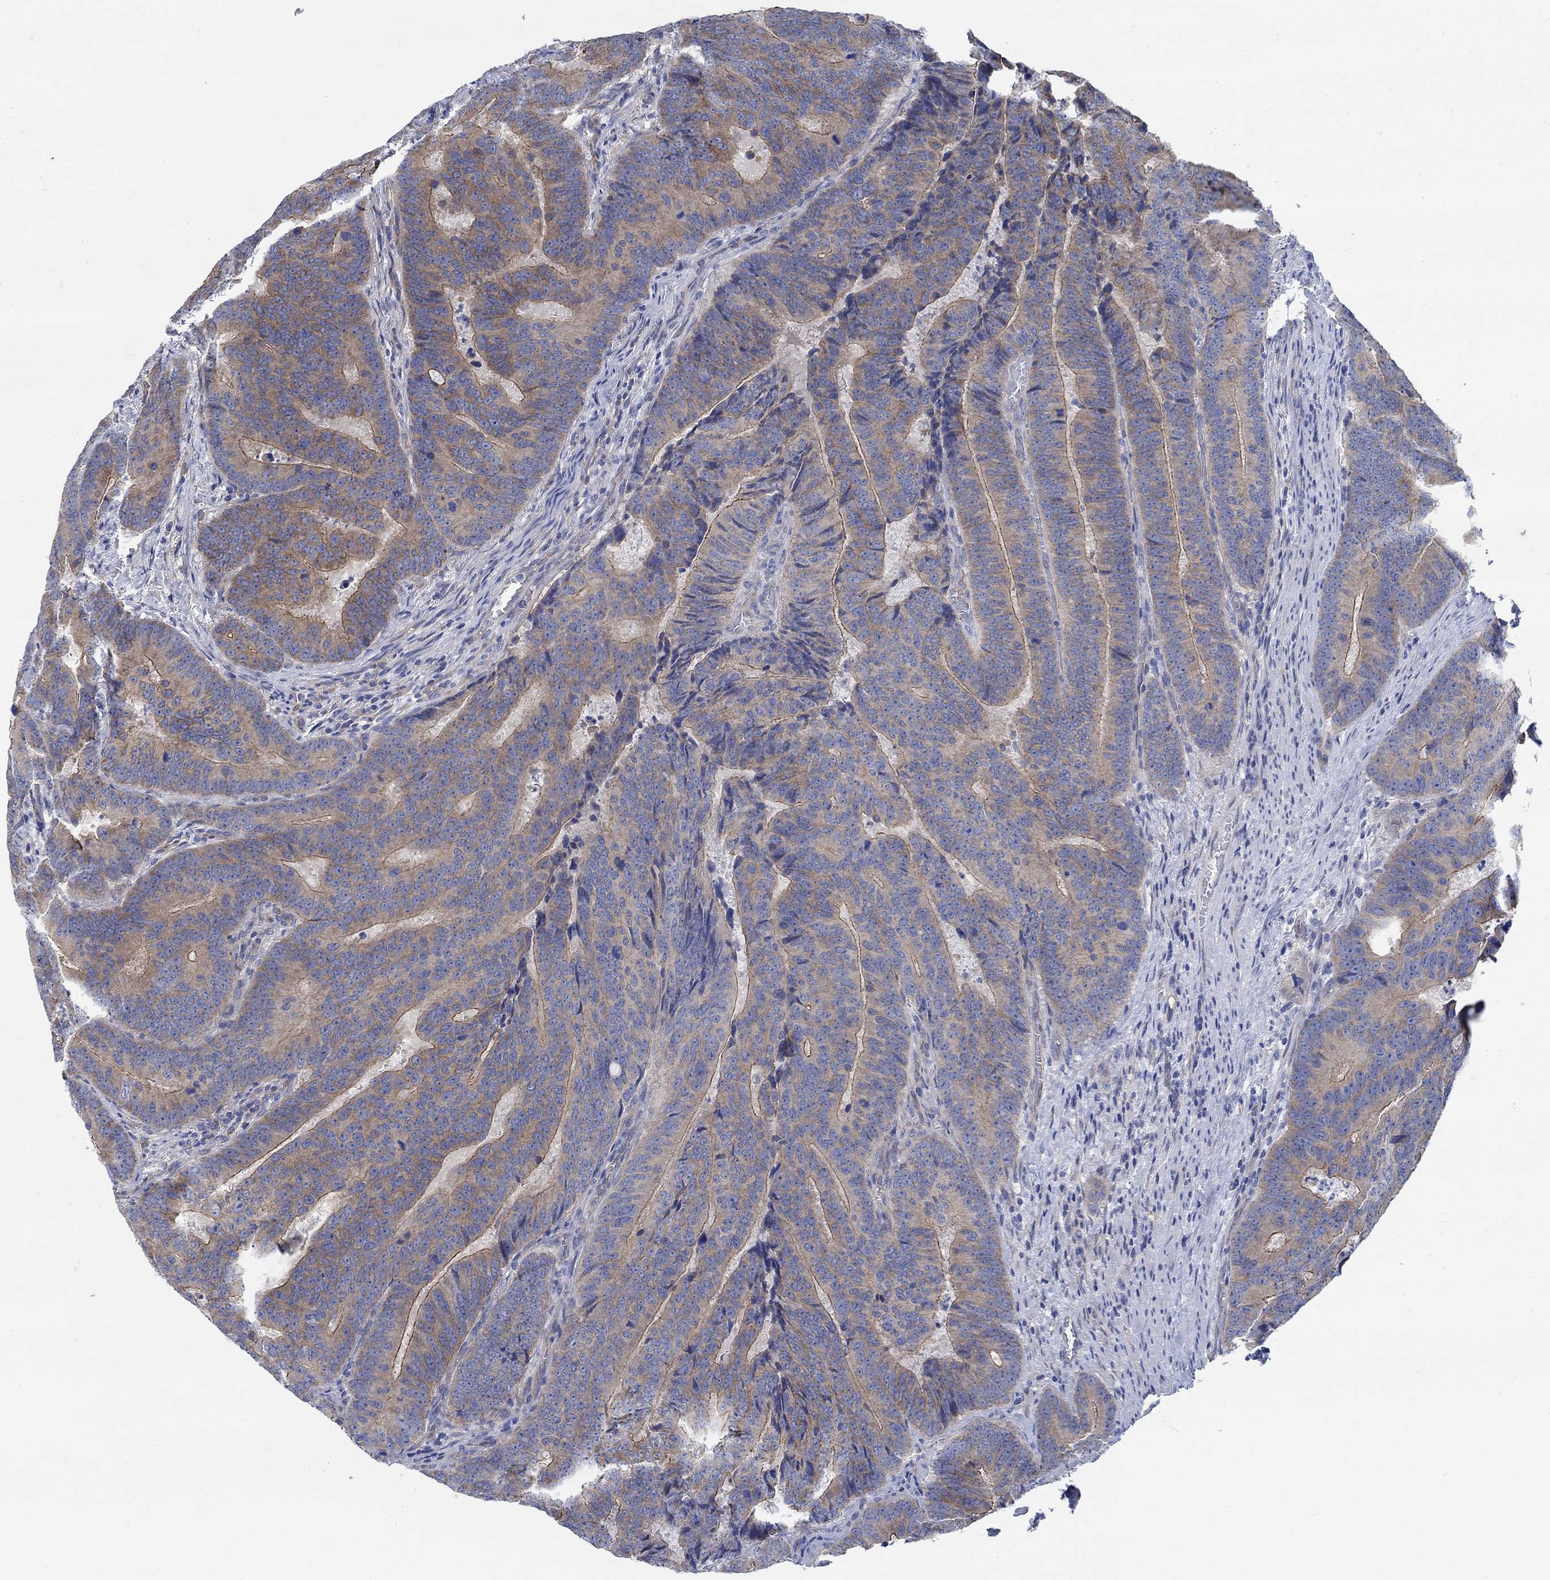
{"staining": {"intensity": "moderate", "quantity": "<25%", "location": "cytoplasmic/membranous"}, "tissue": "colorectal cancer", "cell_type": "Tumor cells", "image_type": "cancer", "snomed": [{"axis": "morphology", "description": "Adenocarcinoma, NOS"}, {"axis": "topography", "description": "Colon"}], "caption": "Immunohistochemical staining of colorectal cancer (adenocarcinoma) demonstrates low levels of moderate cytoplasmic/membranous expression in approximately <25% of tumor cells.", "gene": "TMEM198", "patient": {"sex": "female", "age": 82}}